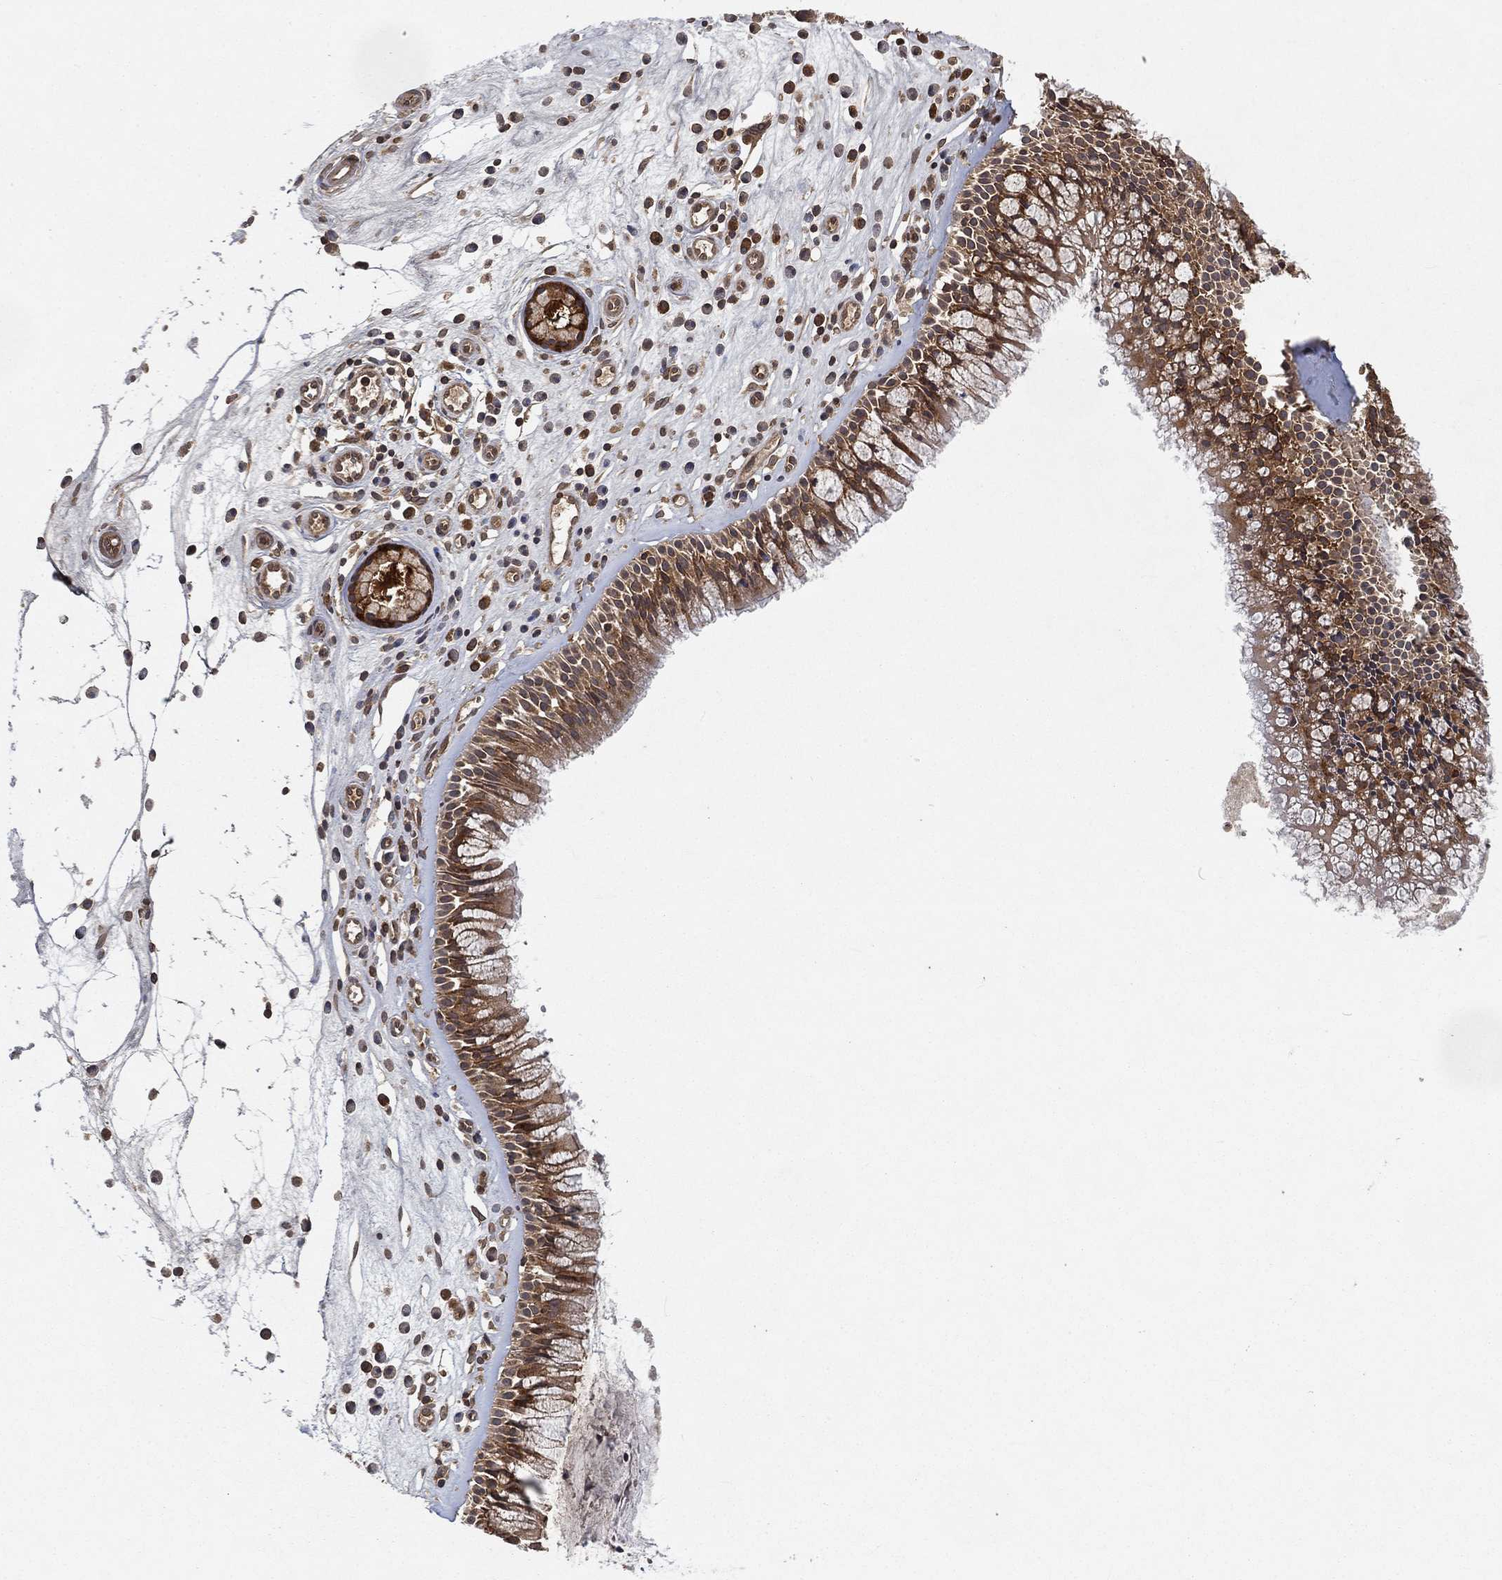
{"staining": {"intensity": "moderate", "quantity": ">75%", "location": "cytoplasmic/membranous"}, "tissue": "nasopharynx", "cell_type": "Respiratory epithelial cells", "image_type": "normal", "snomed": [{"axis": "morphology", "description": "Normal tissue, NOS"}, {"axis": "topography", "description": "Nasopharynx"}], "caption": "A brown stain shows moderate cytoplasmic/membranous staining of a protein in respiratory epithelial cells of unremarkable human nasopharynx. (DAB = brown stain, brightfield microscopy at high magnification).", "gene": "UBA5", "patient": {"sex": "male", "age": 57}}